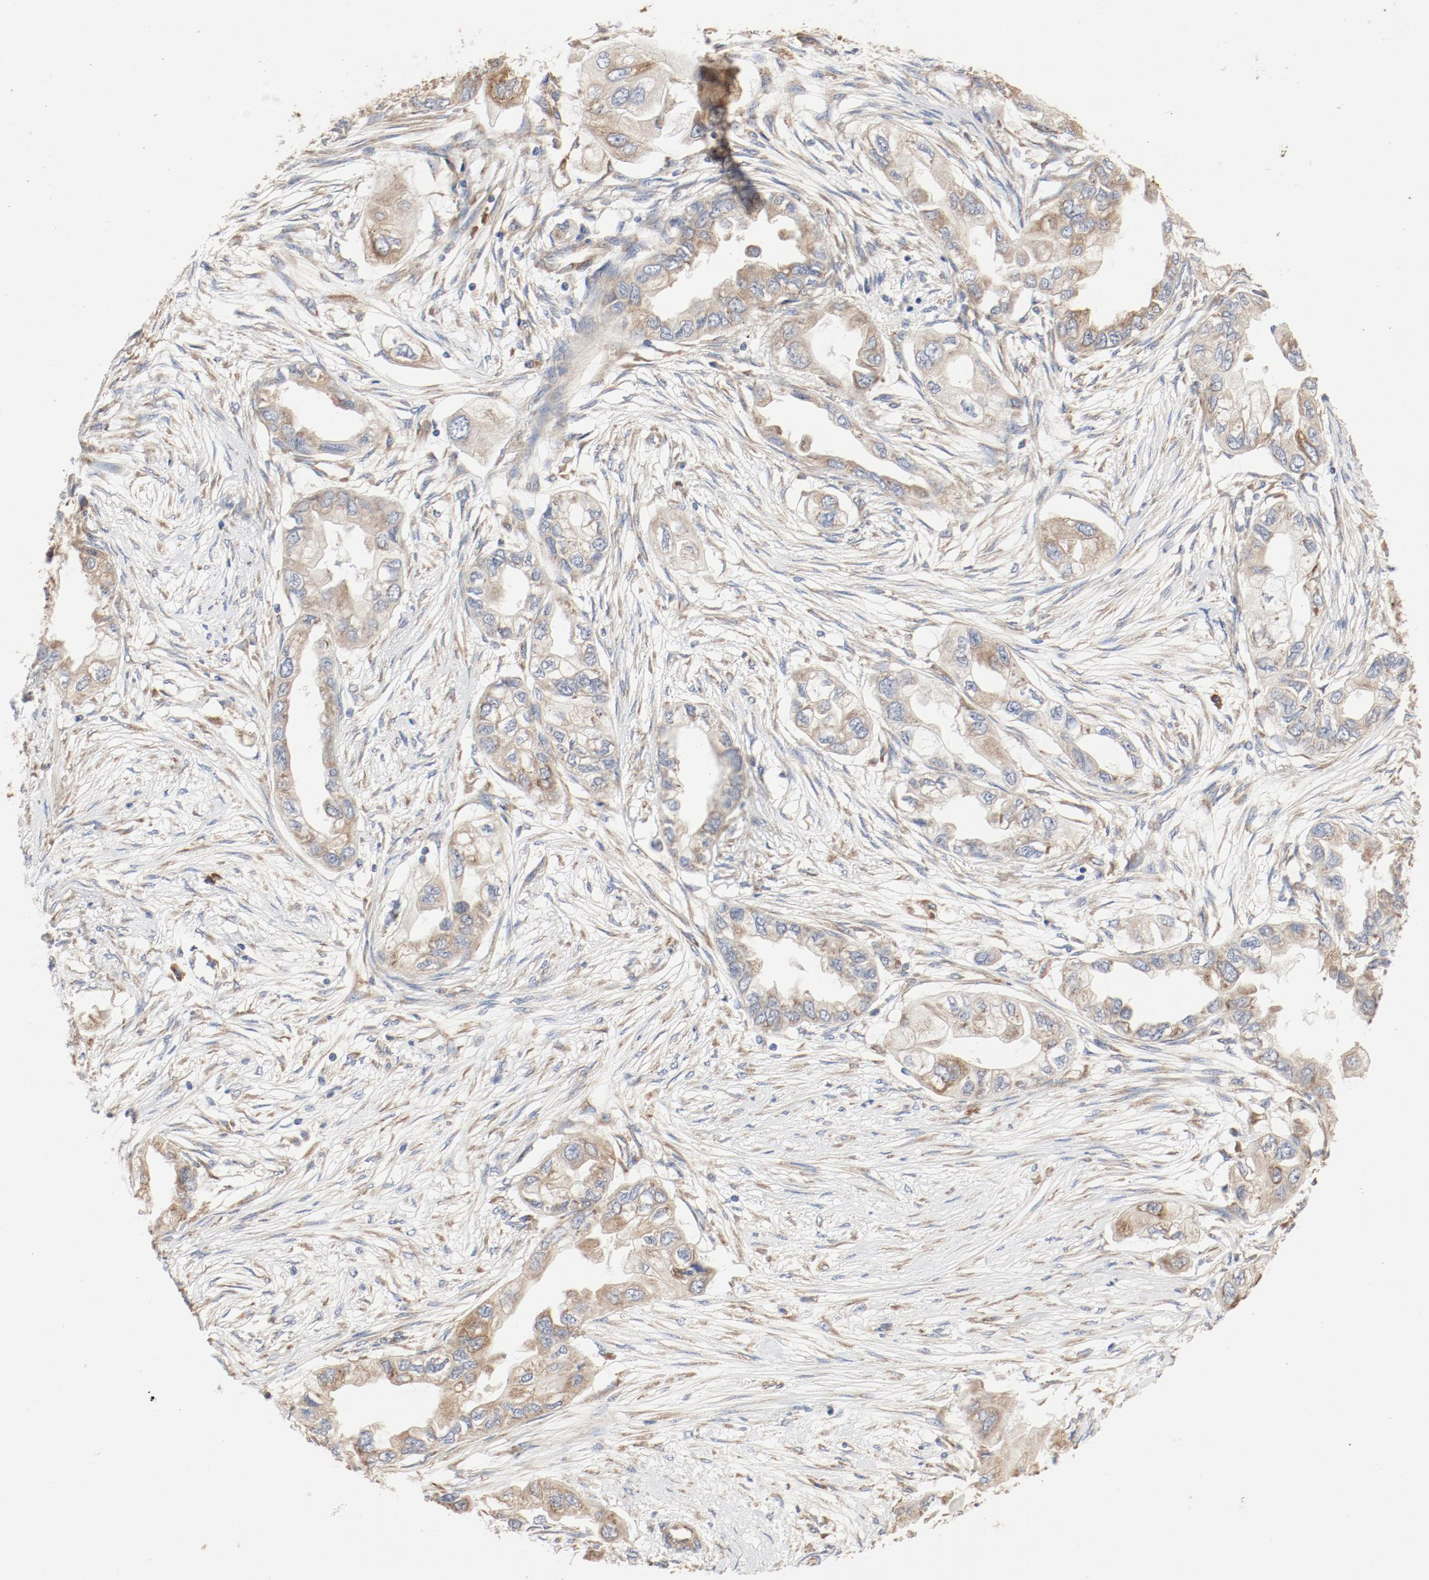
{"staining": {"intensity": "moderate", "quantity": ">75%", "location": "cytoplasmic/membranous"}, "tissue": "endometrial cancer", "cell_type": "Tumor cells", "image_type": "cancer", "snomed": [{"axis": "morphology", "description": "Adenocarcinoma, NOS"}, {"axis": "topography", "description": "Endometrium"}], "caption": "A brown stain highlights moderate cytoplasmic/membranous staining of a protein in human endometrial cancer (adenocarcinoma) tumor cells. (DAB (3,3'-diaminobenzidine) = brown stain, brightfield microscopy at high magnification).", "gene": "RPS6", "patient": {"sex": "female", "age": 67}}